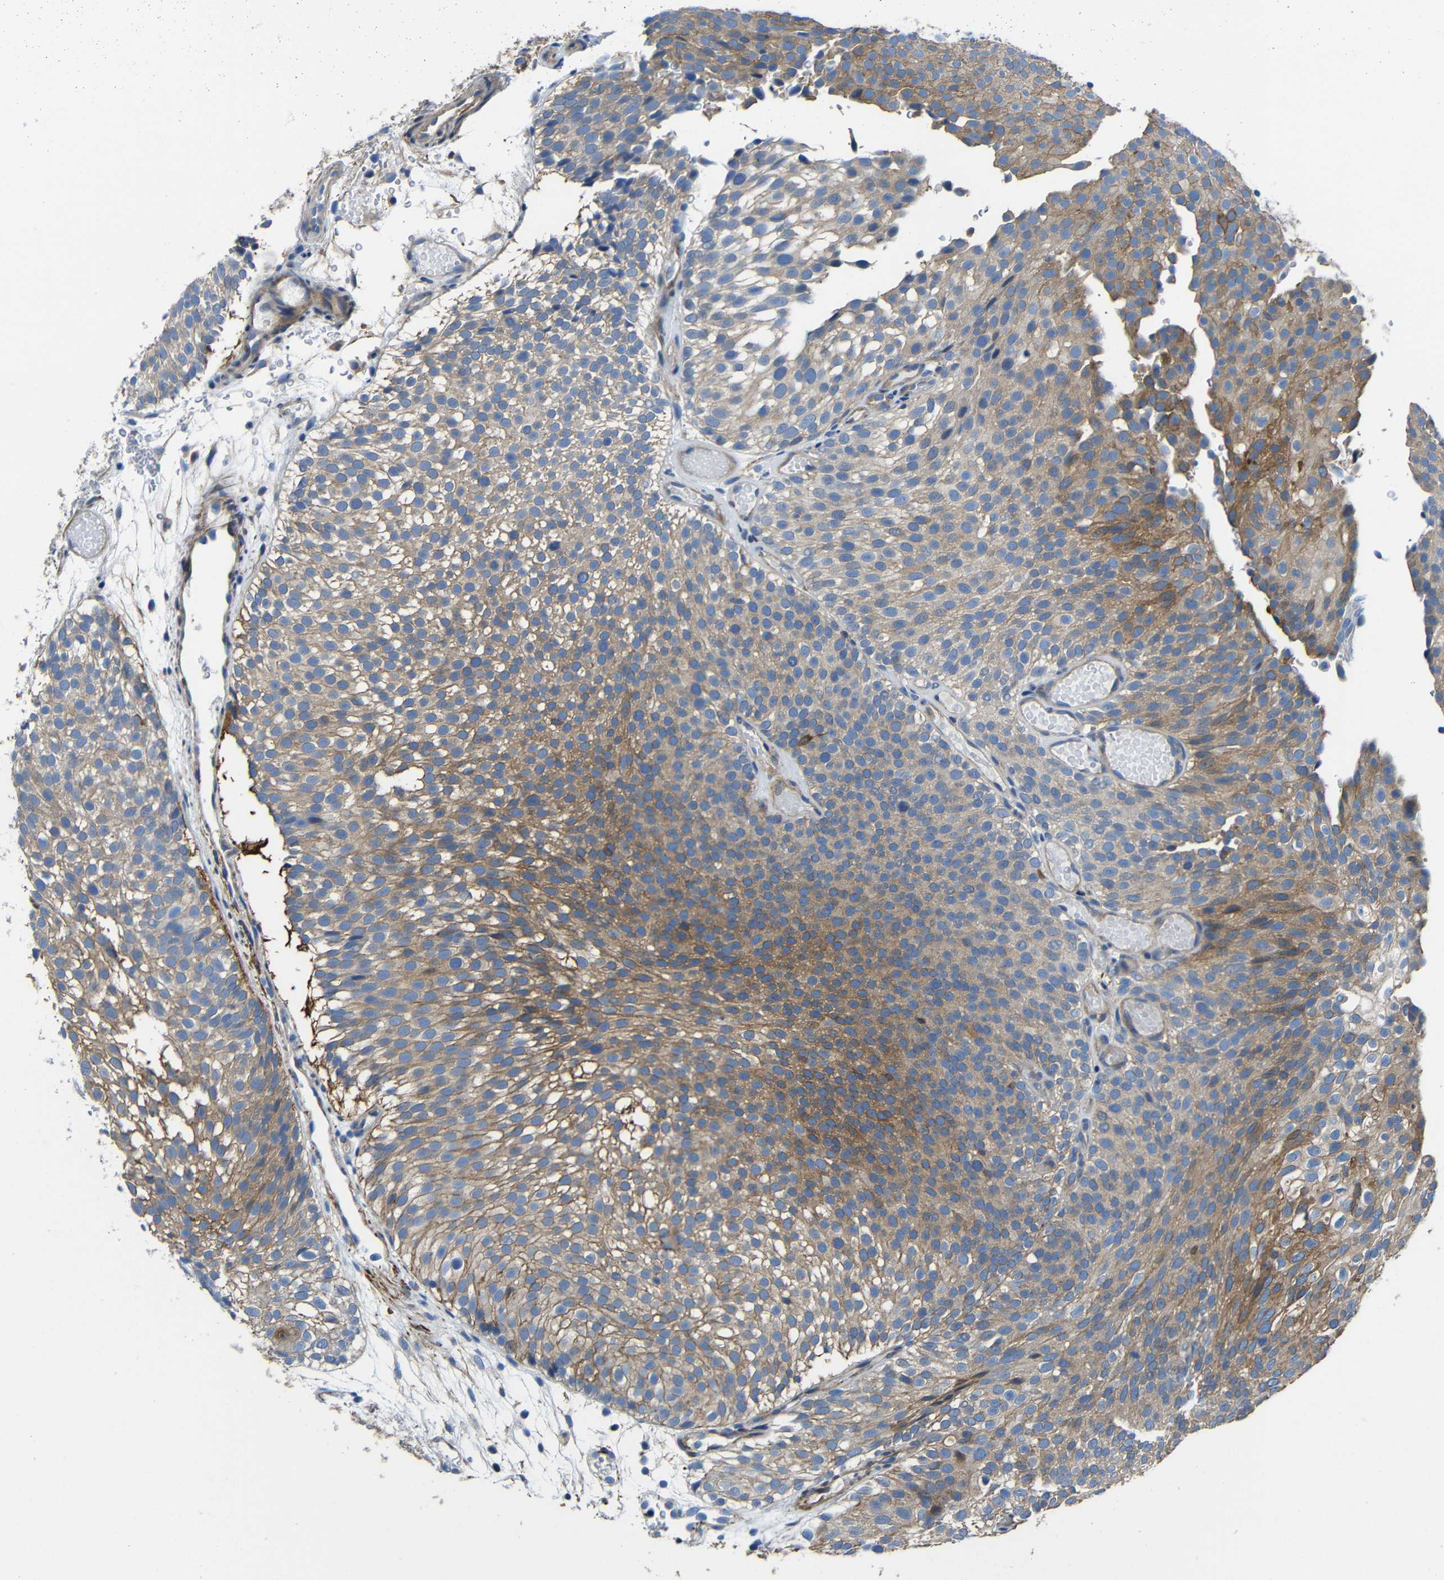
{"staining": {"intensity": "moderate", "quantity": ">75%", "location": "cytoplasmic/membranous"}, "tissue": "urothelial cancer", "cell_type": "Tumor cells", "image_type": "cancer", "snomed": [{"axis": "morphology", "description": "Urothelial carcinoma, Low grade"}, {"axis": "topography", "description": "Urinary bladder"}], "caption": "Urothelial cancer was stained to show a protein in brown. There is medium levels of moderate cytoplasmic/membranous staining in approximately >75% of tumor cells. (DAB IHC, brown staining for protein, blue staining for nuclei).", "gene": "GDI1", "patient": {"sex": "male", "age": 78}}